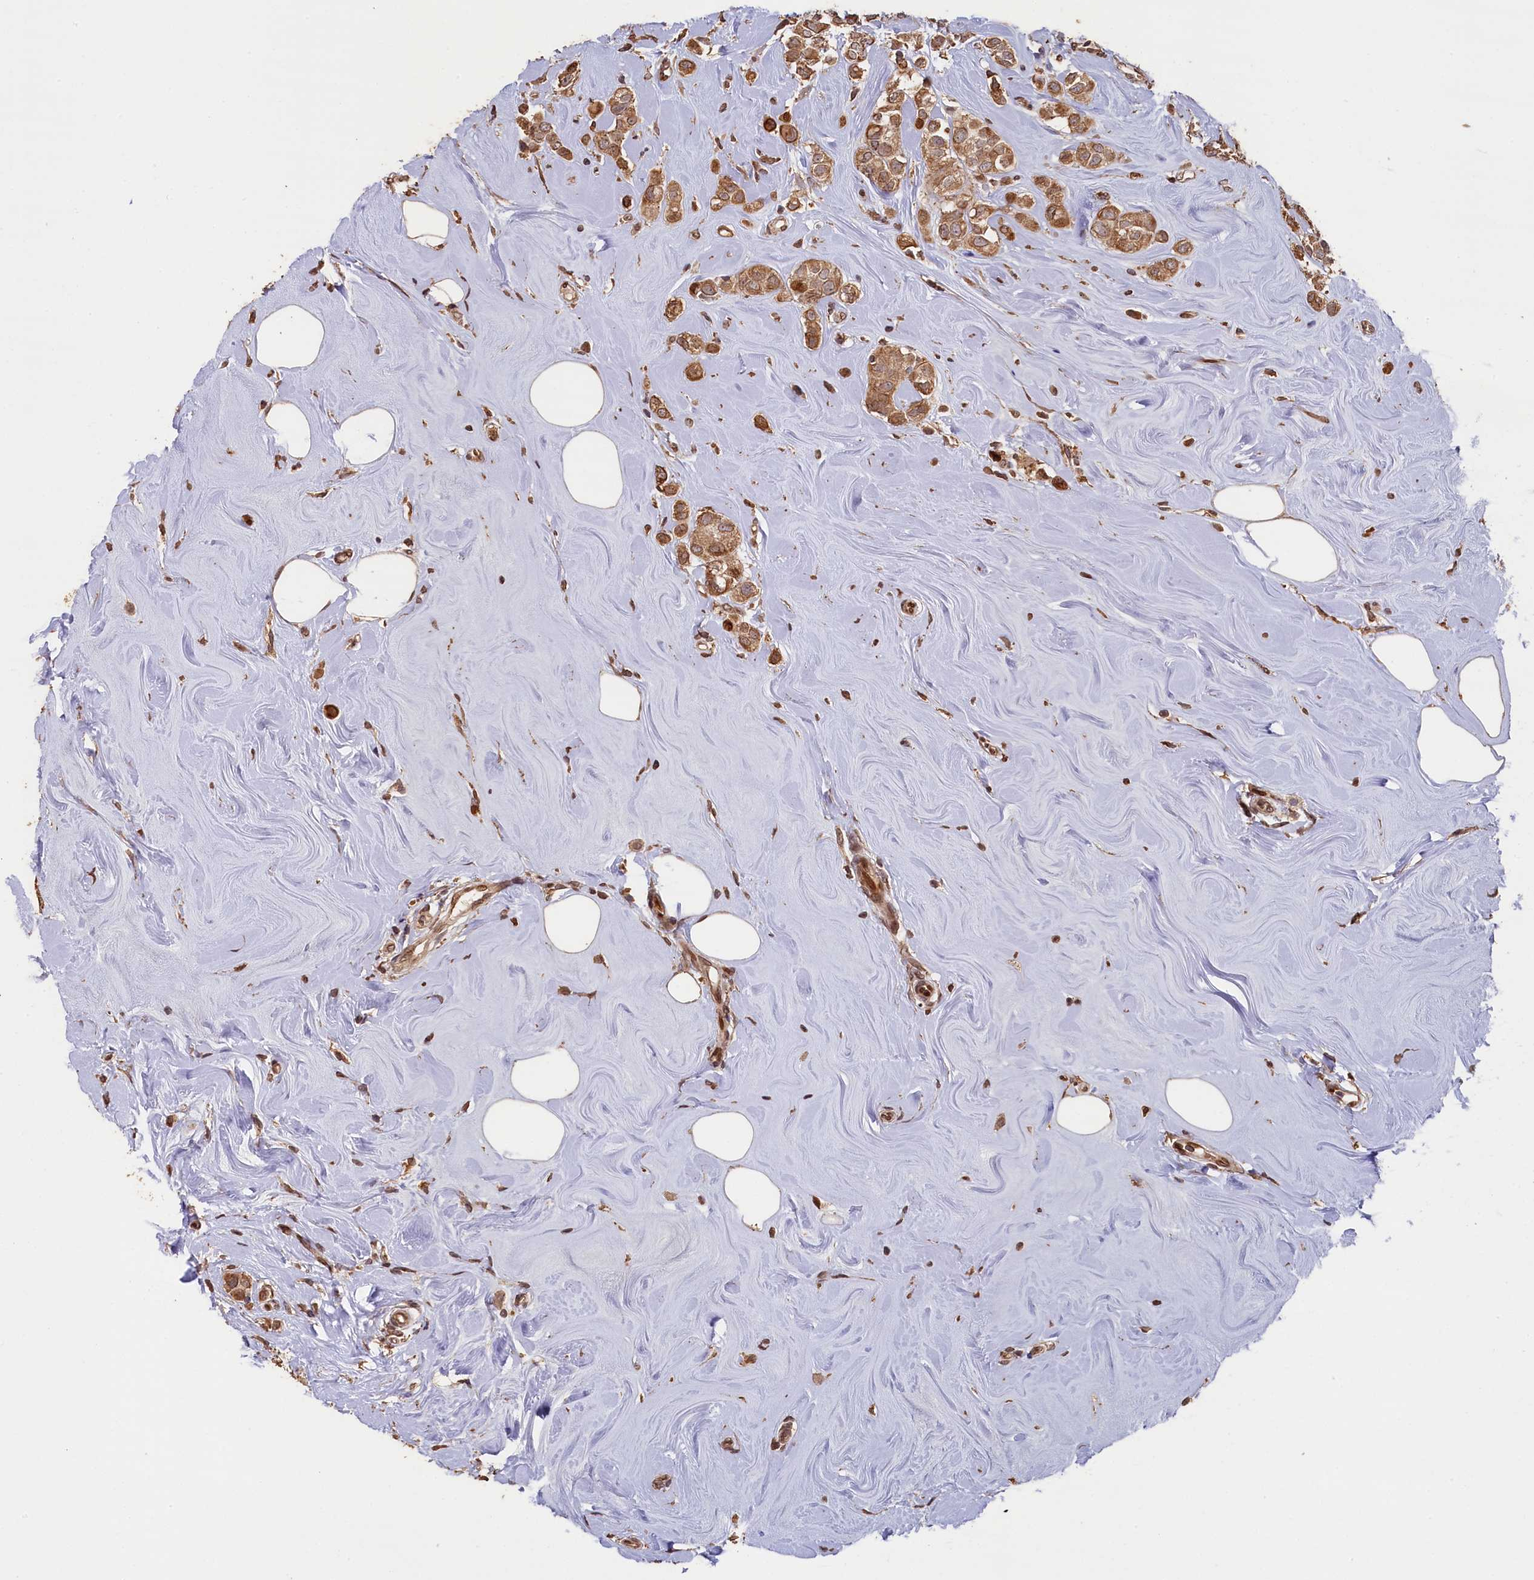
{"staining": {"intensity": "moderate", "quantity": ">75%", "location": "cytoplasmic/membranous"}, "tissue": "breast cancer", "cell_type": "Tumor cells", "image_type": "cancer", "snomed": [{"axis": "morphology", "description": "Lobular carcinoma"}, {"axis": "topography", "description": "Breast"}], "caption": "Immunohistochemical staining of lobular carcinoma (breast) reveals moderate cytoplasmic/membranous protein expression in about >75% of tumor cells. The staining is performed using DAB (3,3'-diaminobenzidine) brown chromogen to label protein expression. The nuclei are counter-stained blue using hematoxylin.", "gene": "SLC38A7", "patient": {"sex": "female", "age": 47}}